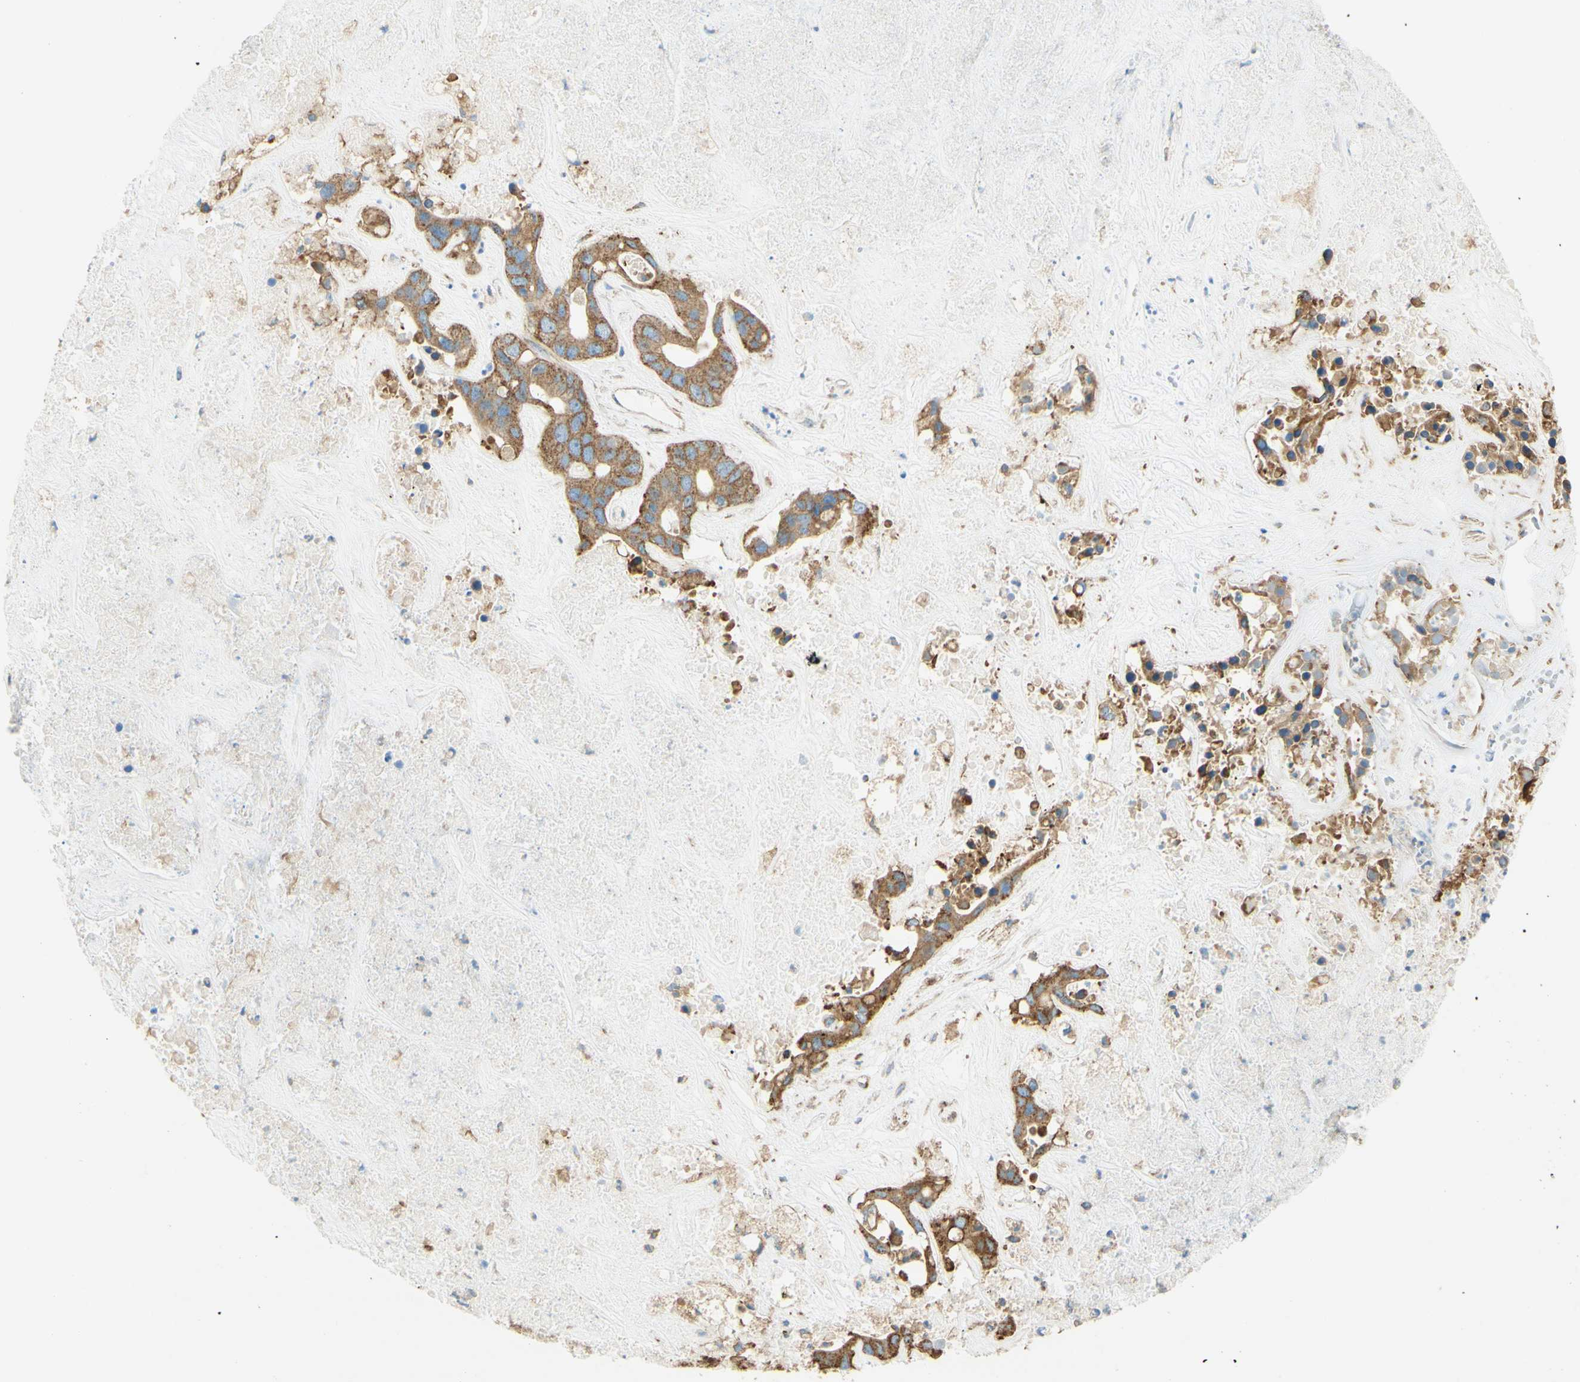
{"staining": {"intensity": "moderate", "quantity": ">75%", "location": "cytoplasmic/membranous"}, "tissue": "liver cancer", "cell_type": "Tumor cells", "image_type": "cancer", "snomed": [{"axis": "morphology", "description": "Cholangiocarcinoma"}, {"axis": "topography", "description": "Liver"}], "caption": "This photomicrograph displays liver cholangiocarcinoma stained with IHC to label a protein in brown. The cytoplasmic/membranous of tumor cells show moderate positivity for the protein. Nuclei are counter-stained blue.", "gene": "CLTC", "patient": {"sex": "female", "age": 65}}